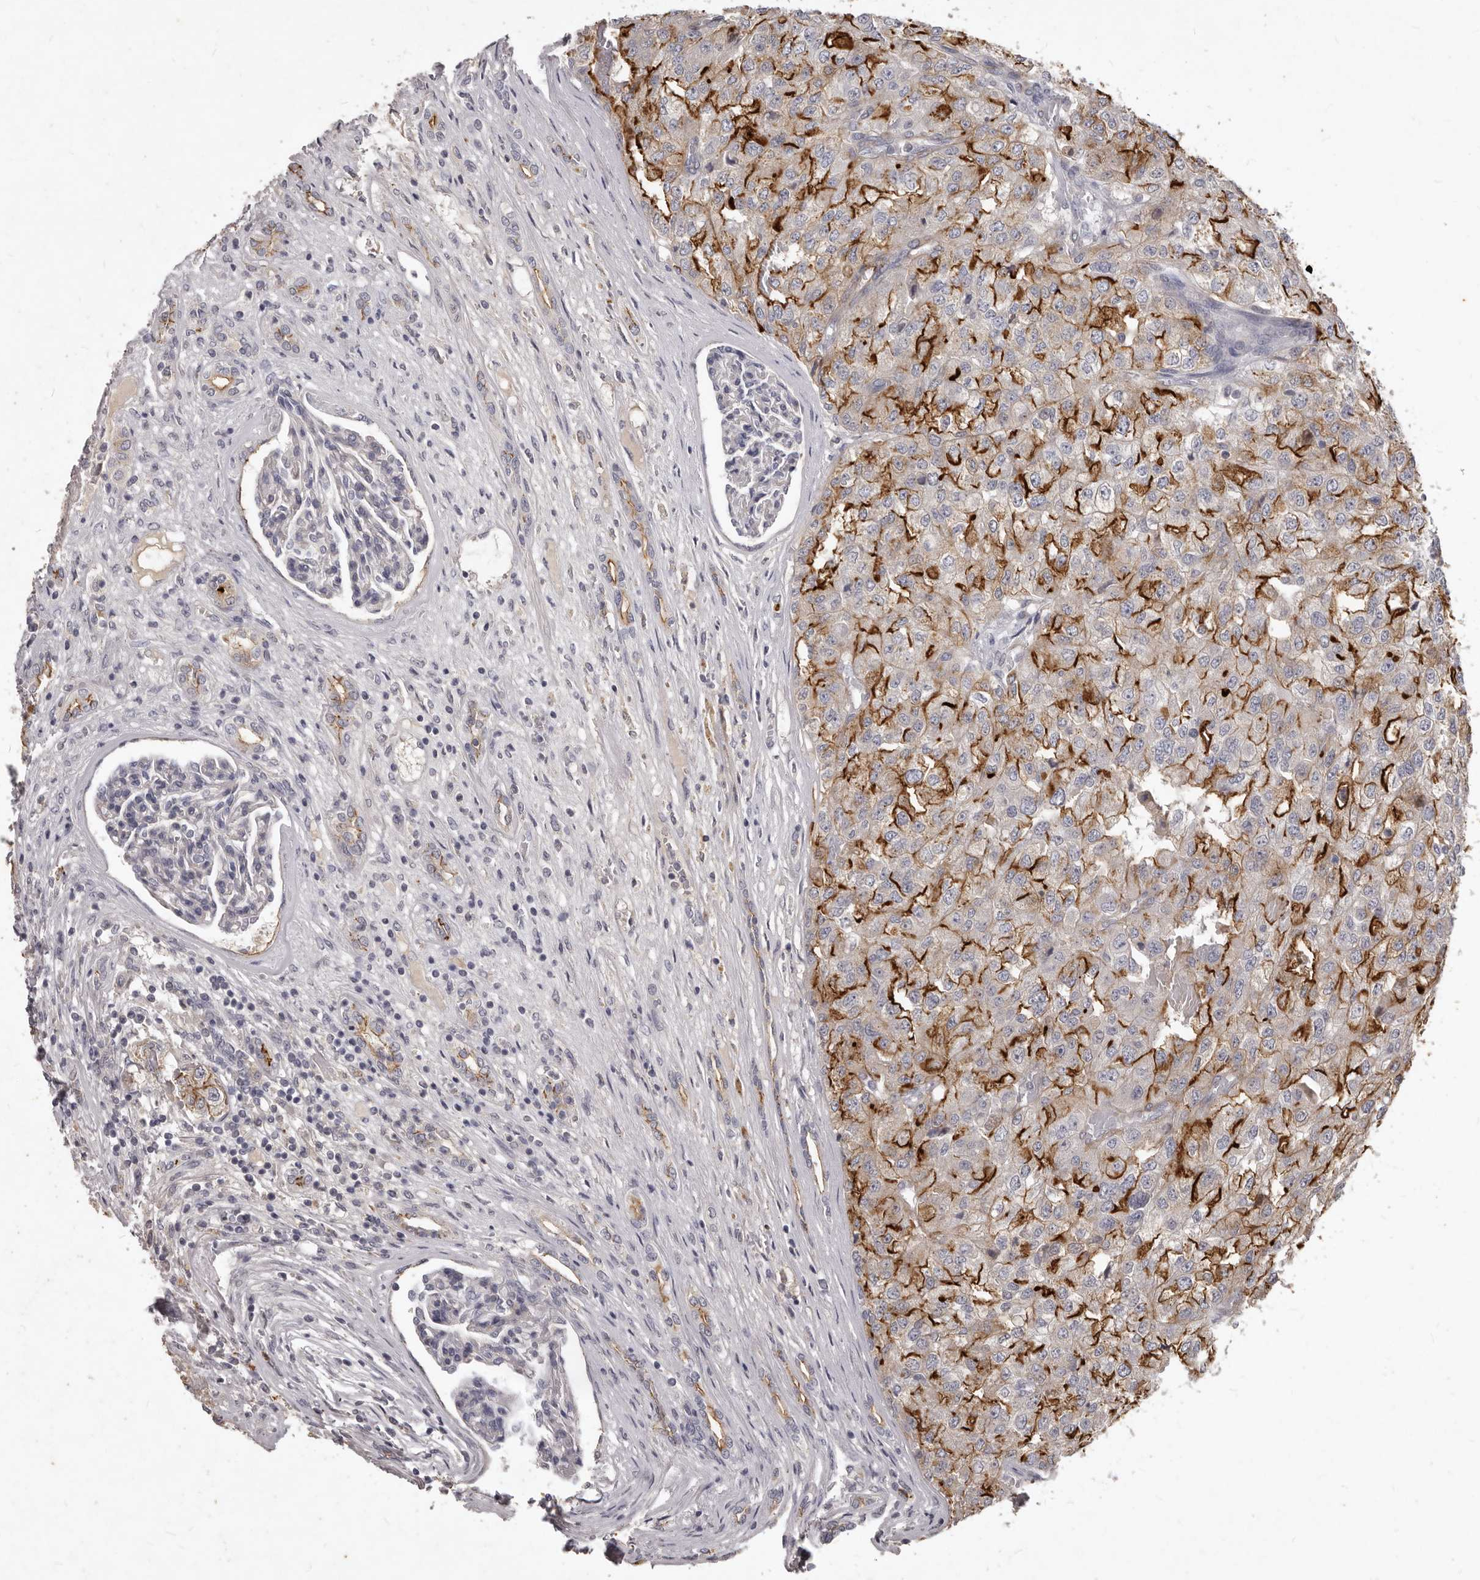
{"staining": {"intensity": "strong", "quantity": "25%-75%", "location": "cytoplasmic/membranous"}, "tissue": "renal cancer", "cell_type": "Tumor cells", "image_type": "cancer", "snomed": [{"axis": "morphology", "description": "Adenocarcinoma, NOS"}, {"axis": "topography", "description": "Kidney"}], "caption": "The image shows a brown stain indicating the presence of a protein in the cytoplasmic/membranous of tumor cells in renal cancer (adenocarcinoma).", "gene": "GPRC5C", "patient": {"sex": "female", "age": 54}}